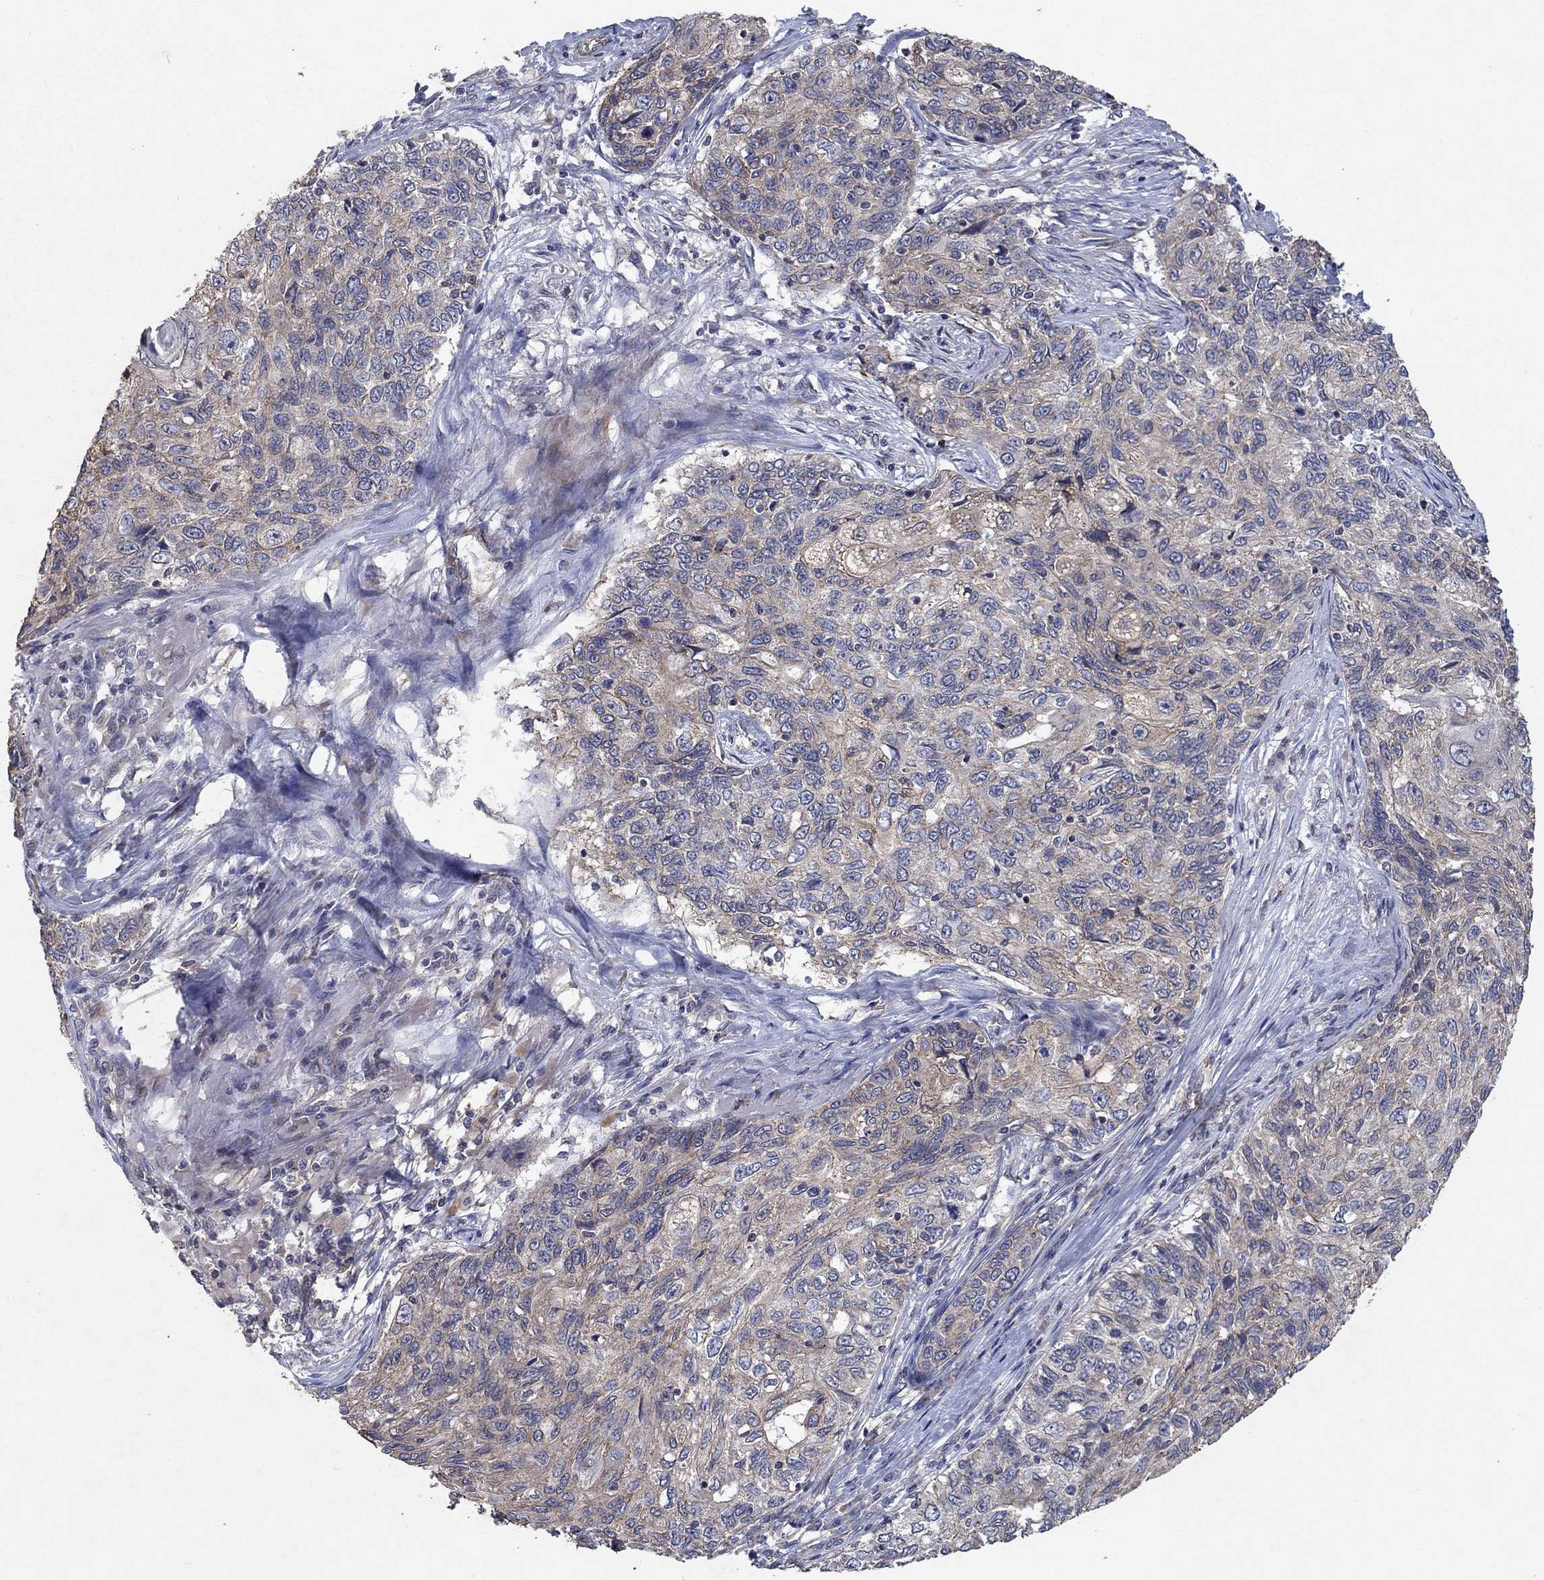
{"staining": {"intensity": "weak", "quantity": "25%-75%", "location": "cytoplasmic/membranous"}, "tissue": "skin cancer", "cell_type": "Tumor cells", "image_type": "cancer", "snomed": [{"axis": "morphology", "description": "Squamous cell carcinoma, NOS"}, {"axis": "topography", "description": "Skin"}], "caption": "The immunohistochemical stain shows weak cytoplasmic/membranous positivity in tumor cells of skin cancer tissue.", "gene": "FRG1", "patient": {"sex": "male", "age": 92}}